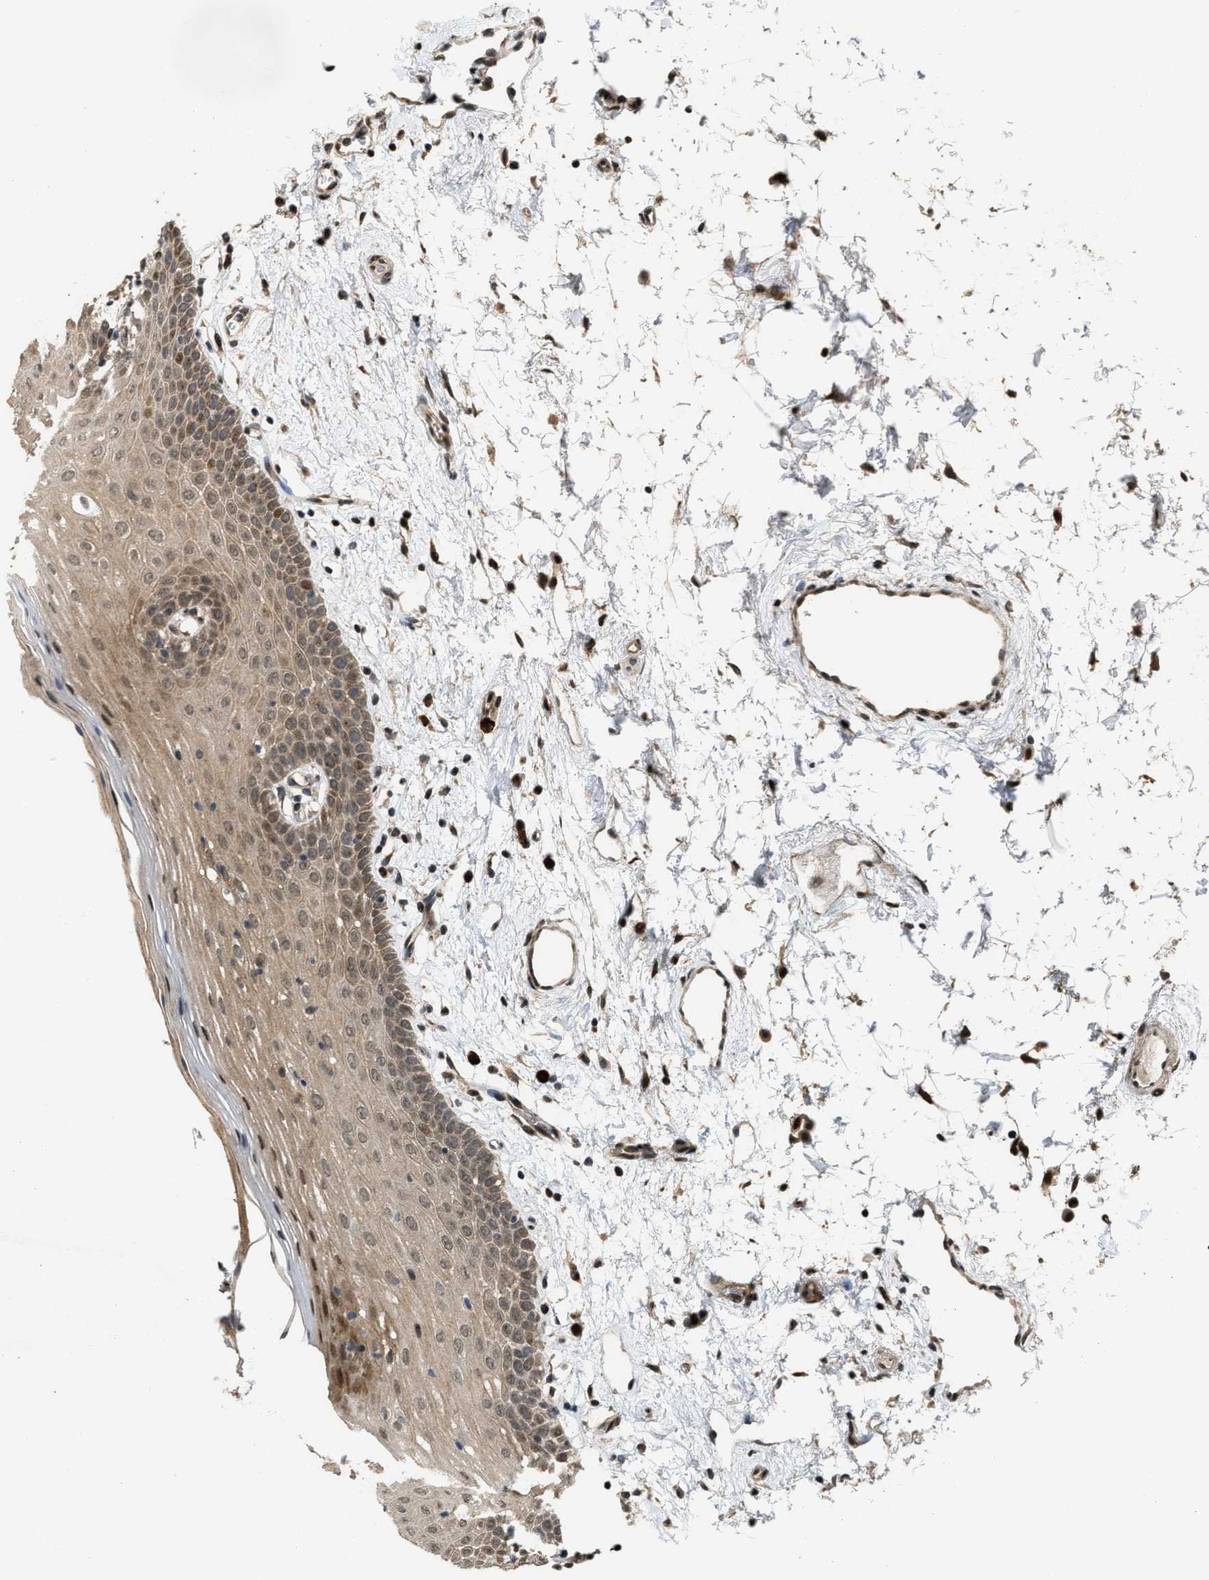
{"staining": {"intensity": "moderate", "quantity": ">75%", "location": "cytoplasmic/membranous,nuclear"}, "tissue": "oral mucosa", "cell_type": "Squamous epithelial cells", "image_type": "normal", "snomed": [{"axis": "morphology", "description": "Normal tissue, NOS"}, {"axis": "topography", "description": "Oral tissue"}], "caption": "High-power microscopy captured an immunohistochemistry histopathology image of benign oral mucosa, revealing moderate cytoplasmic/membranous,nuclear staining in about >75% of squamous epithelial cells. (DAB (3,3'-diaminobenzidine) IHC, brown staining for protein, blue staining for nuclei).", "gene": "SERTAD2", "patient": {"sex": "male", "age": 66}}